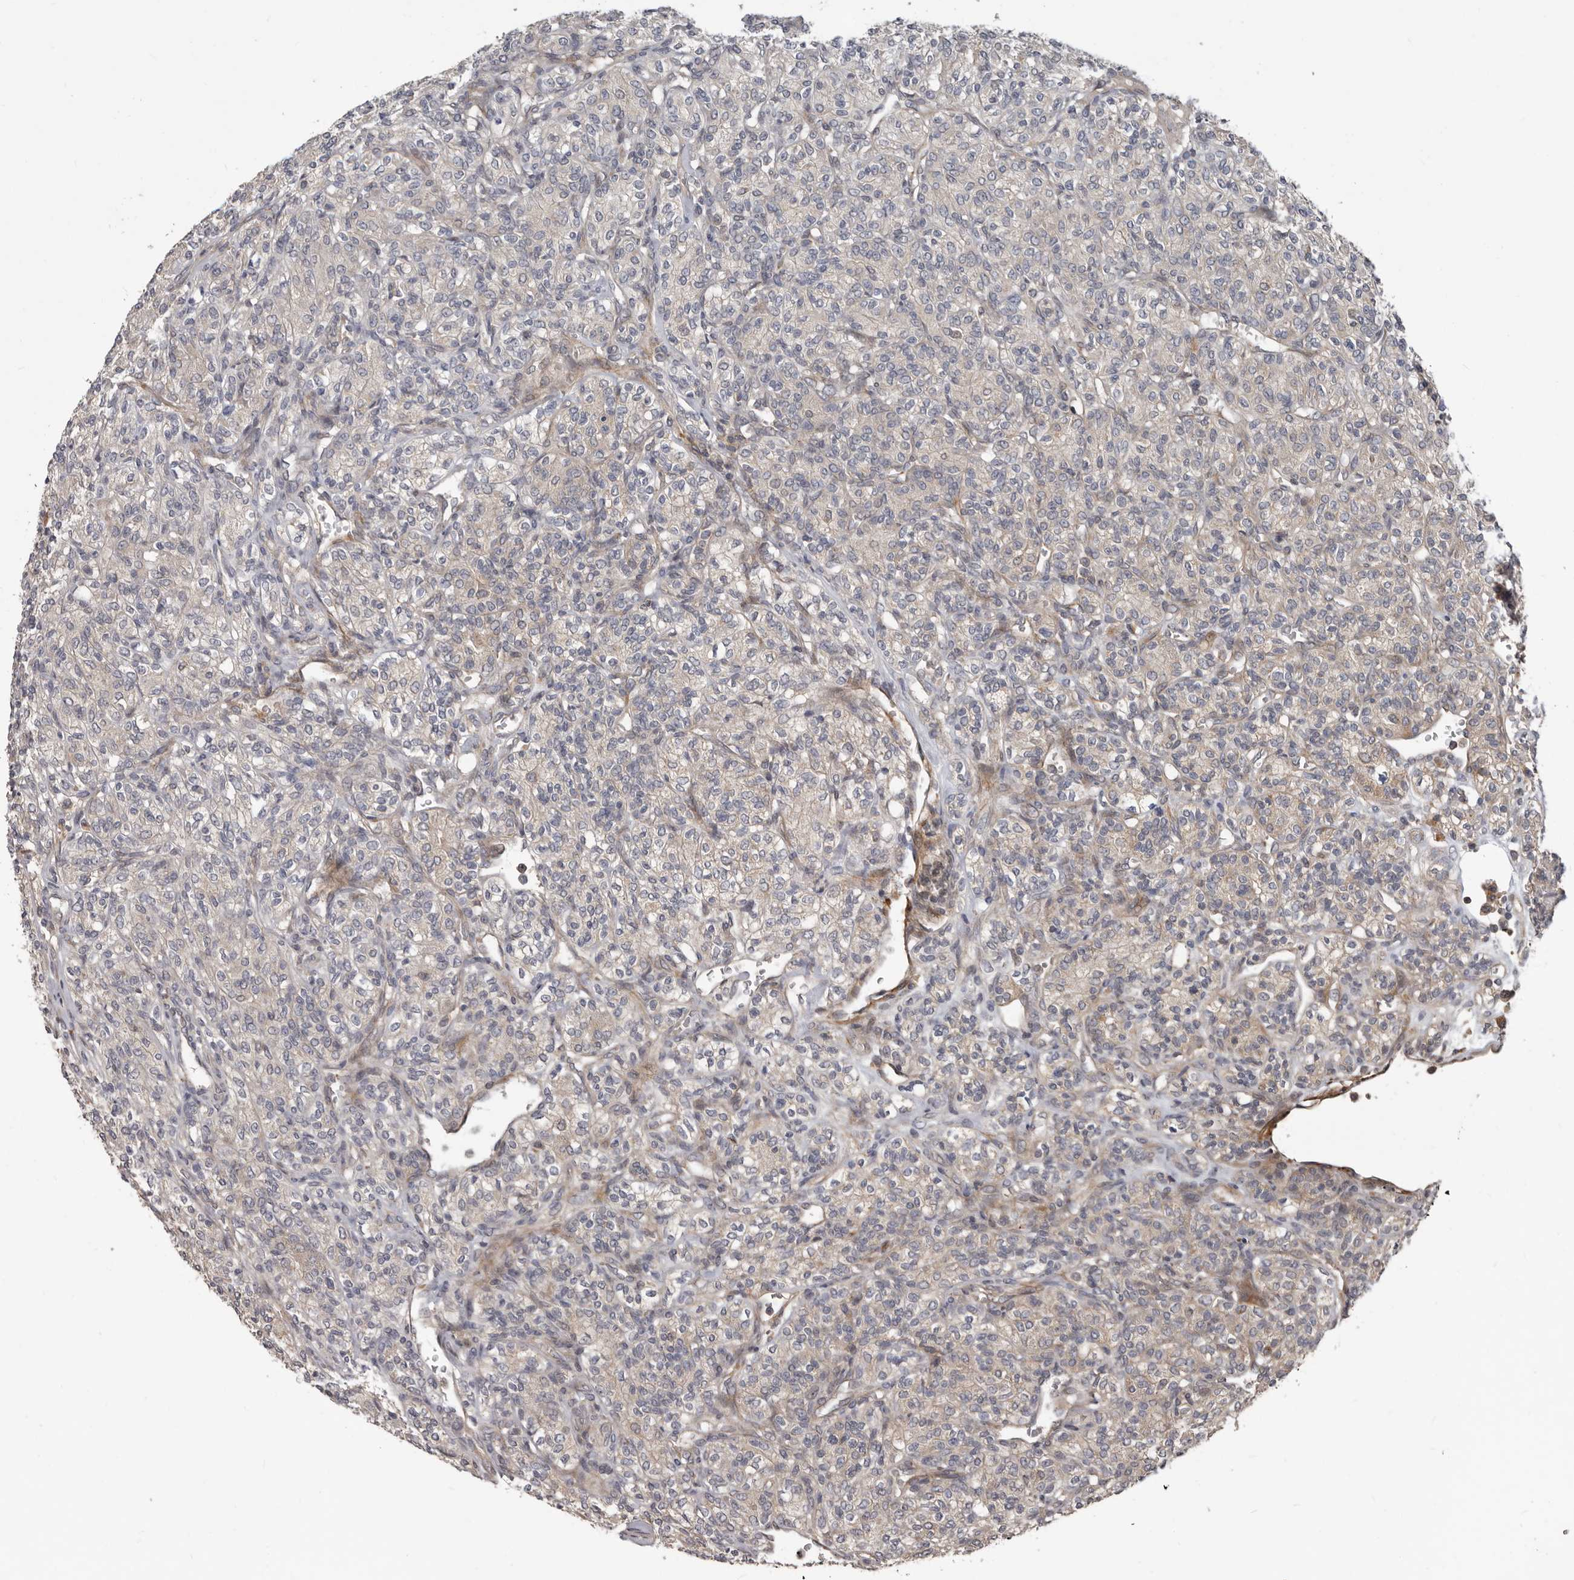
{"staining": {"intensity": "negative", "quantity": "none", "location": "none"}, "tissue": "renal cancer", "cell_type": "Tumor cells", "image_type": "cancer", "snomed": [{"axis": "morphology", "description": "Adenocarcinoma, NOS"}, {"axis": "topography", "description": "Kidney"}], "caption": "This is an IHC image of human adenocarcinoma (renal). There is no positivity in tumor cells.", "gene": "FGFR4", "patient": {"sex": "male", "age": 77}}